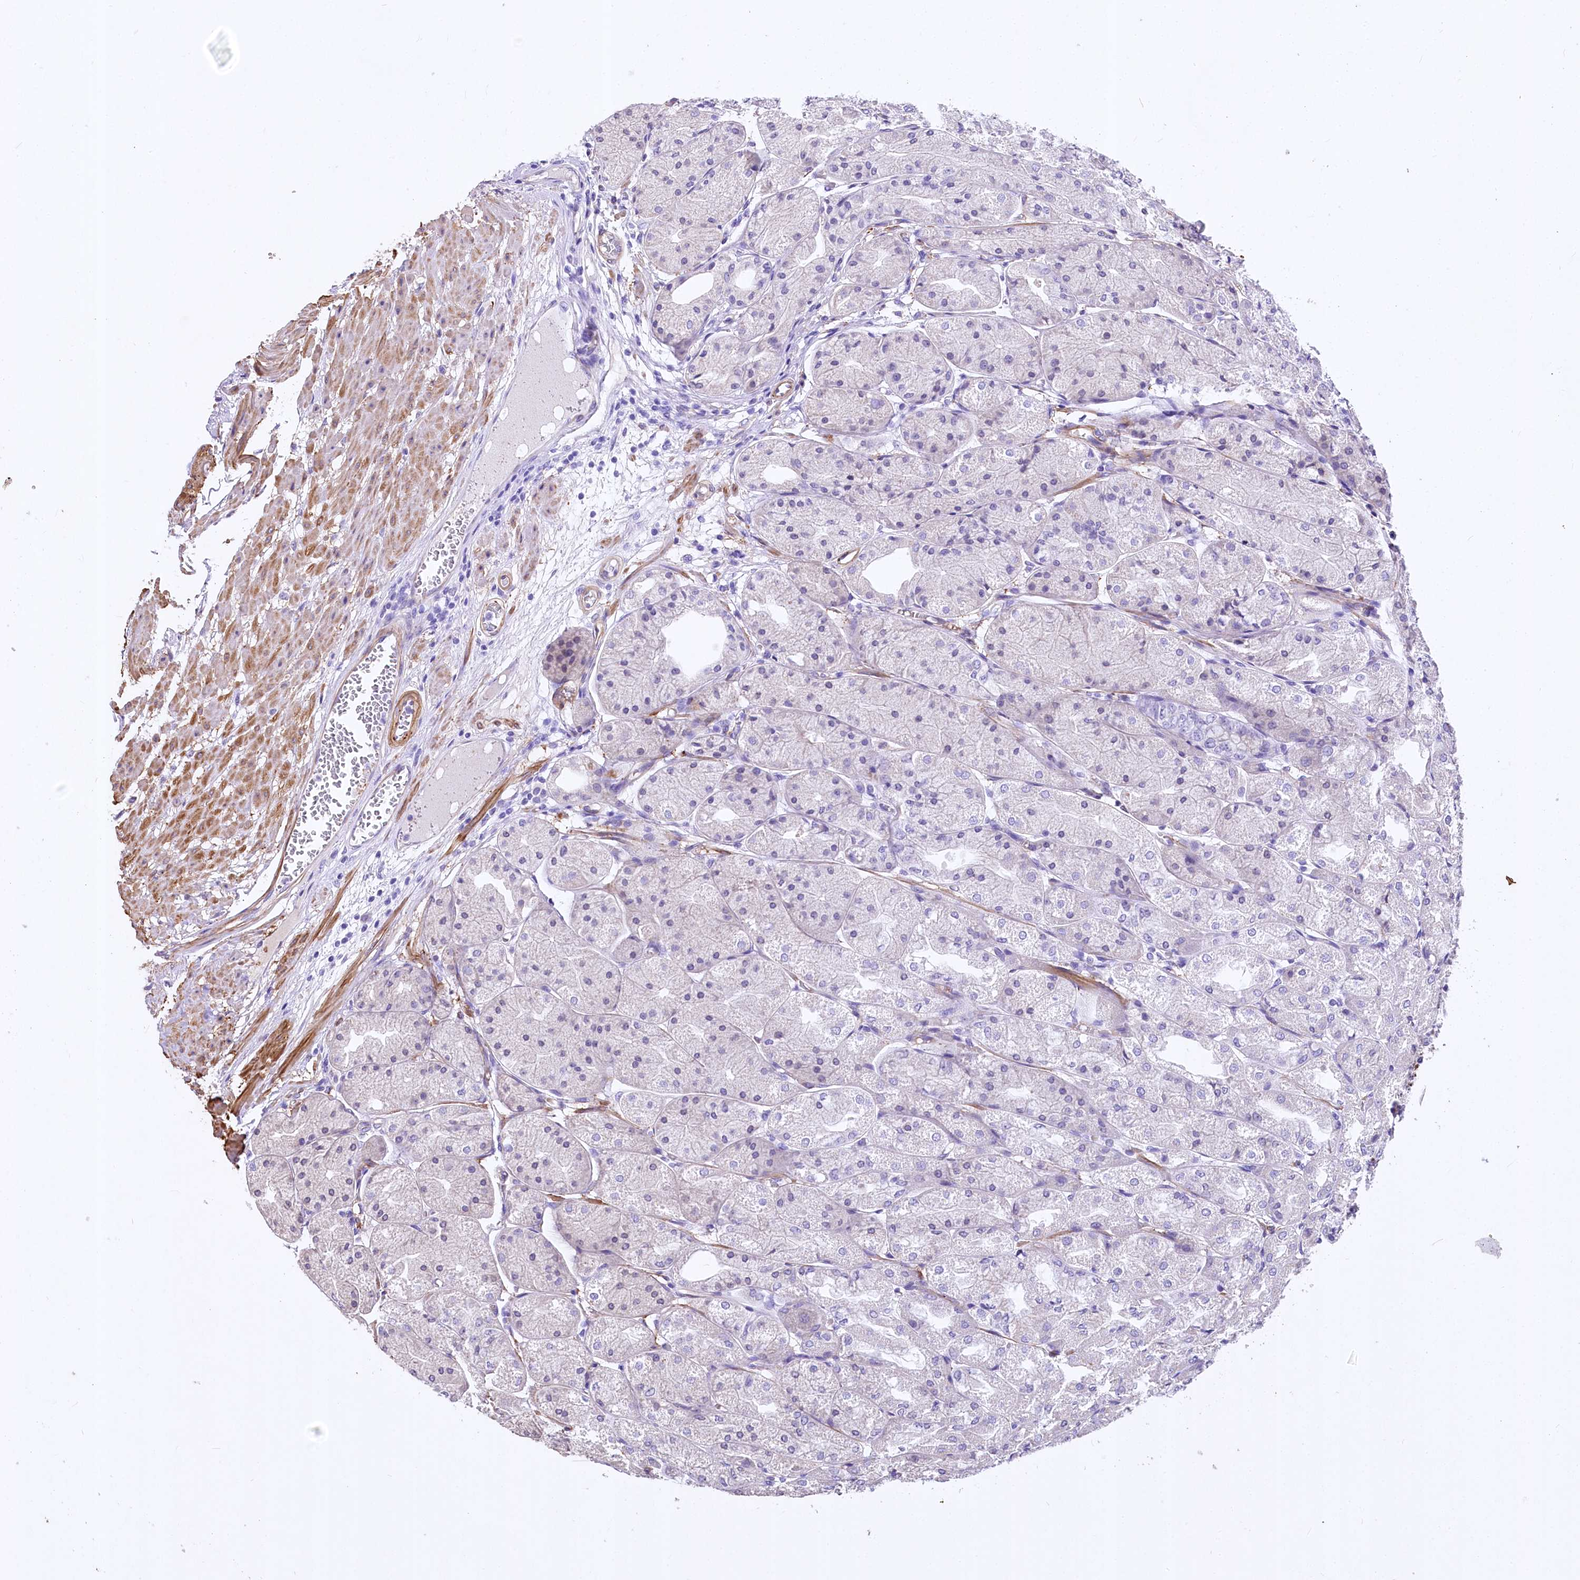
{"staining": {"intensity": "negative", "quantity": "none", "location": "none"}, "tissue": "stomach", "cell_type": "Glandular cells", "image_type": "normal", "snomed": [{"axis": "morphology", "description": "Normal tissue, NOS"}, {"axis": "topography", "description": "Stomach, upper"}], "caption": "A high-resolution histopathology image shows immunohistochemistry staining of unremarkable stomach, which reveals no significant staining in glandular cells. (DAB (3,3'-diaminobenzidine) IHC, high magnification).", "gene": "RDH16", "patient": {"sex": "male", "age": 72}}